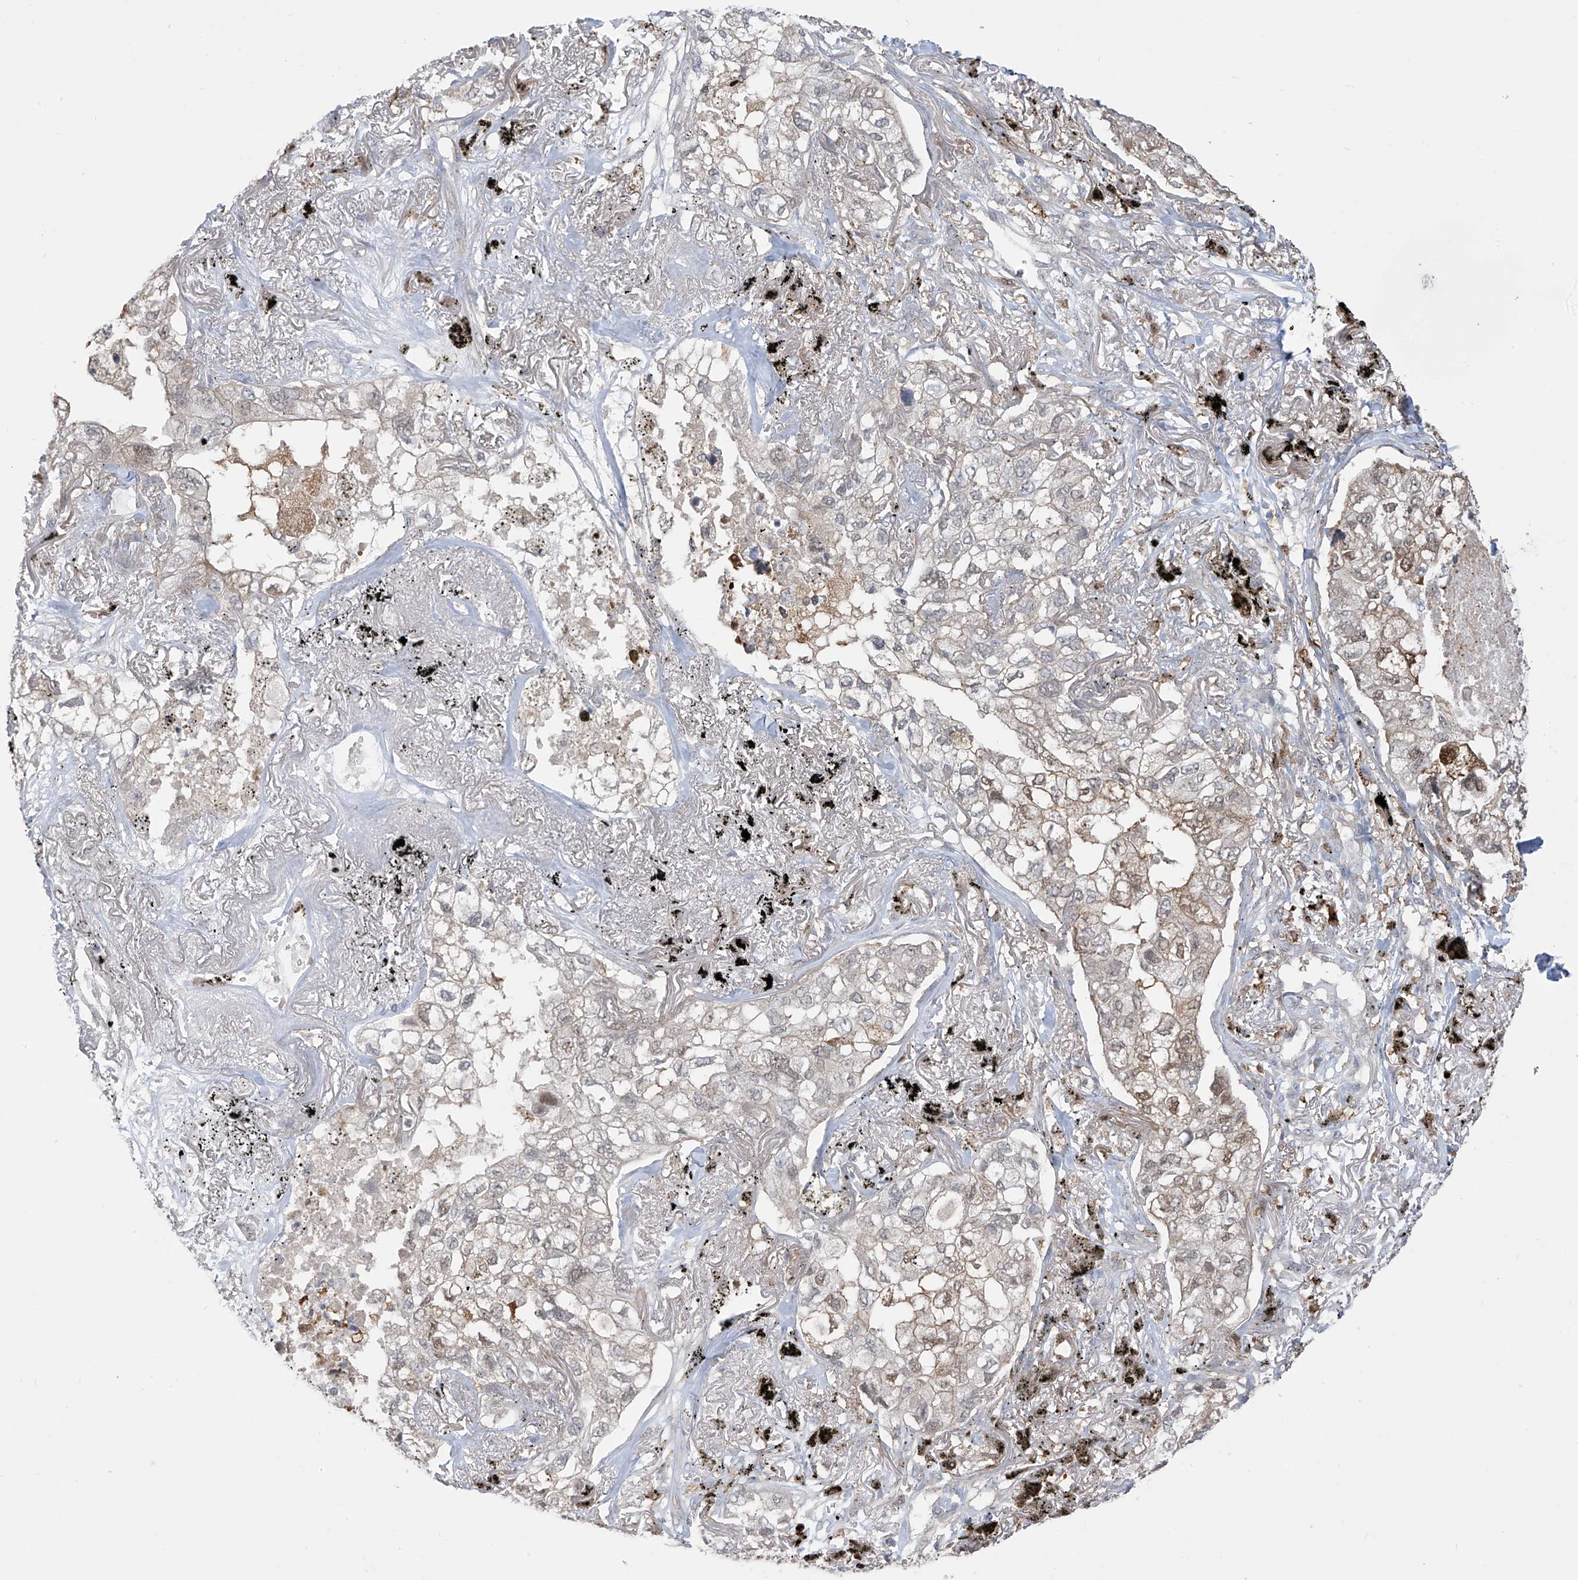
{"staining": {"intensity": "weak", "quantity": "25%-75%", "location": "cytoplasmic/membranous,nuclear"}, "tissue": "lung cancer", "cell_type": "Tumor cells", "image_type": "cancer", "snomed": [{"axis": "morphology", "description": "Adenocarcinoma, NOS"}, {"axis": "topography", "description": "Lung"}], "caption": "Adenocarcinoma (lung) stained for a protein (brown) demonstrates weak cytoplasmic/membranous and nuclear positive staining in approximately 25%-75% of tumor cells.", "gene": "IDH1", "patient": {"sex": "male", "age": 65}}